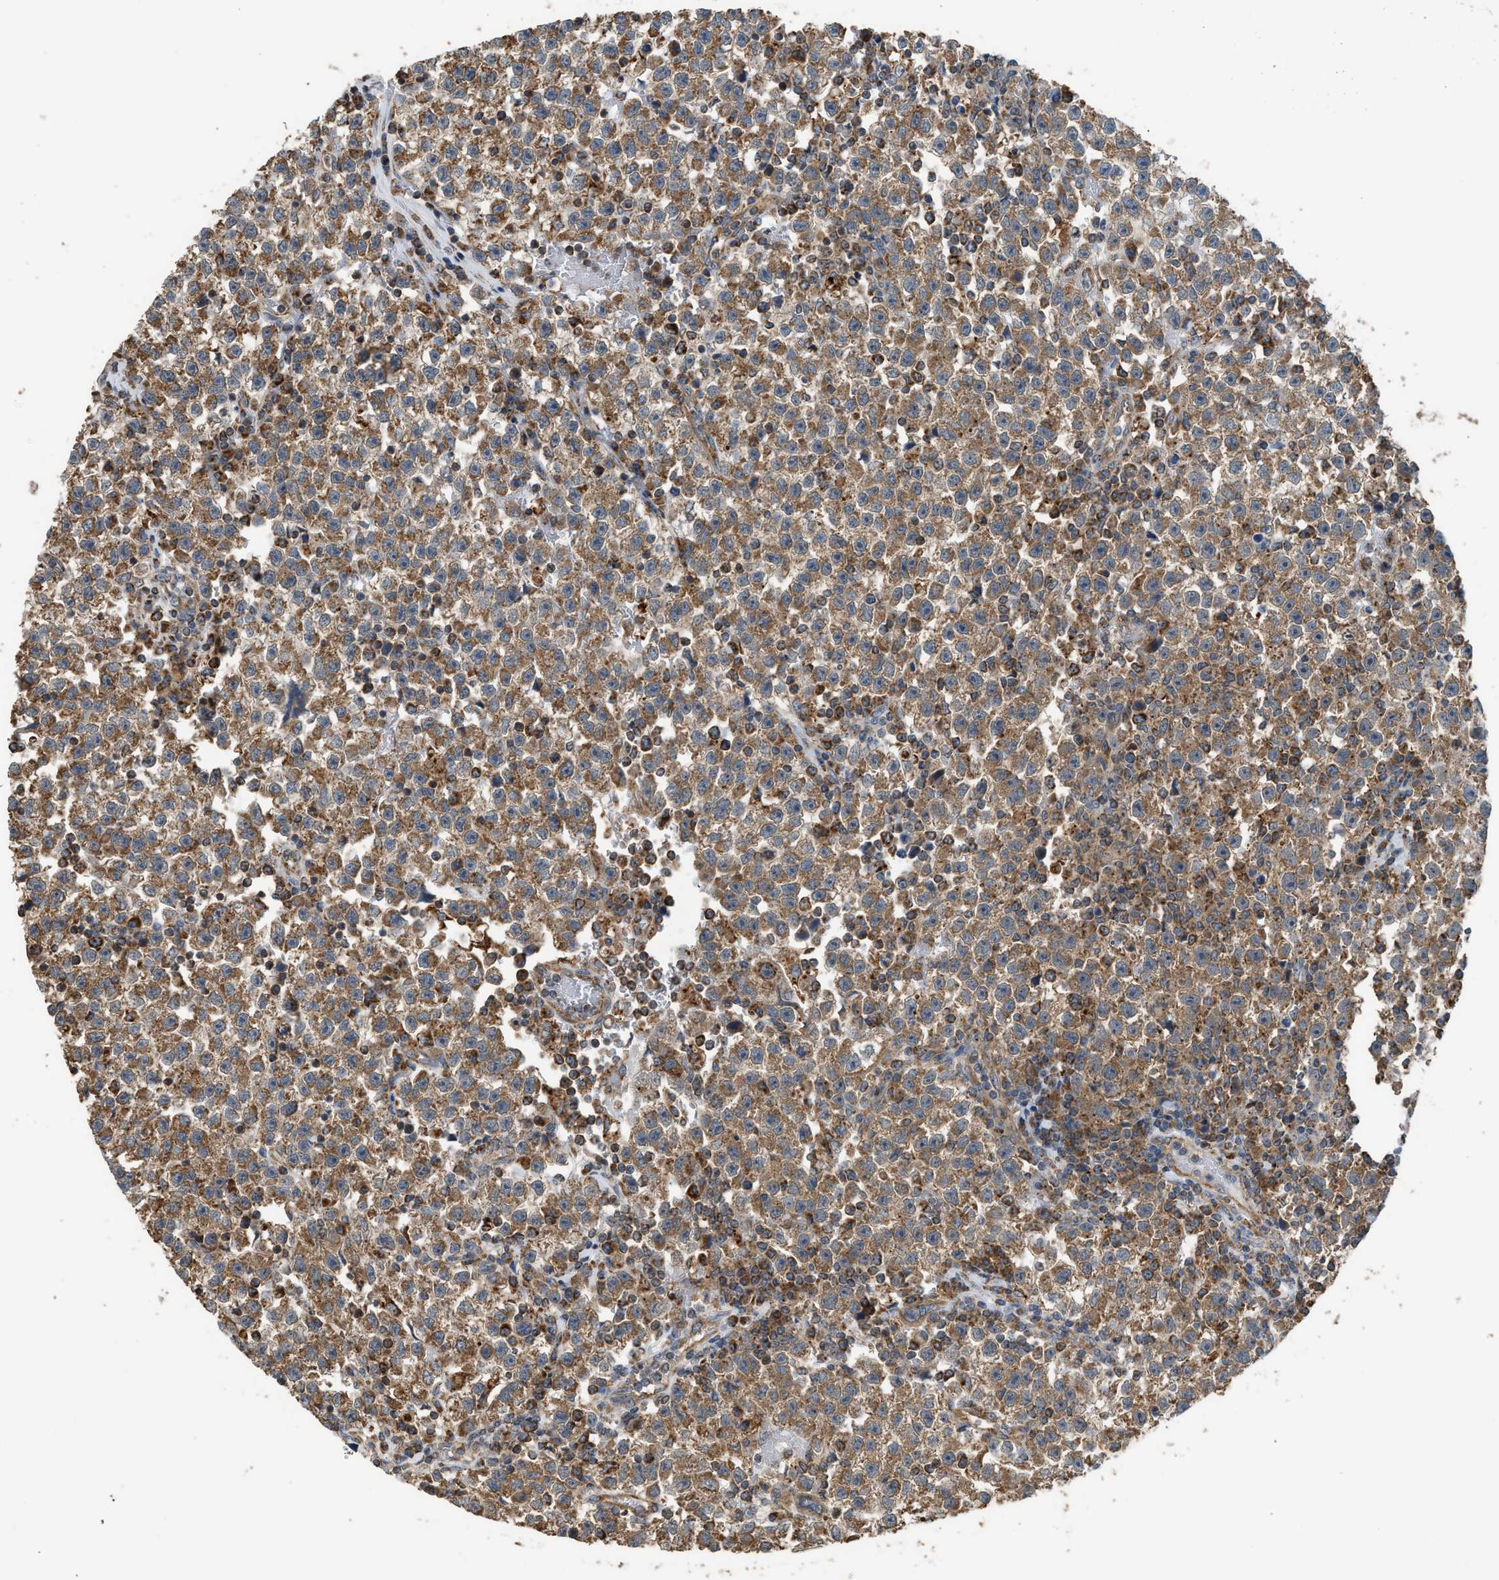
{"staining": {"intensity": "strong", "quantity": ">75%", "location": "cytoplasmic/membranous"}, "tissue": "testis cancer", "cell_type": "Tumor cells", "image_type": "cancer", "snomed": [{"axis": "morphology", "description": "Seminoma, NOS"}, {"axis": "topography", "description": "Testis"}], "caption": "Human testis cancer stained for a protein (brown) reveals strong cytoplasmic/membranous positive staining in approximately >75% of tumor cells.", "gene": "STARD3", "patient": {"sex": "male", "age": 22}}